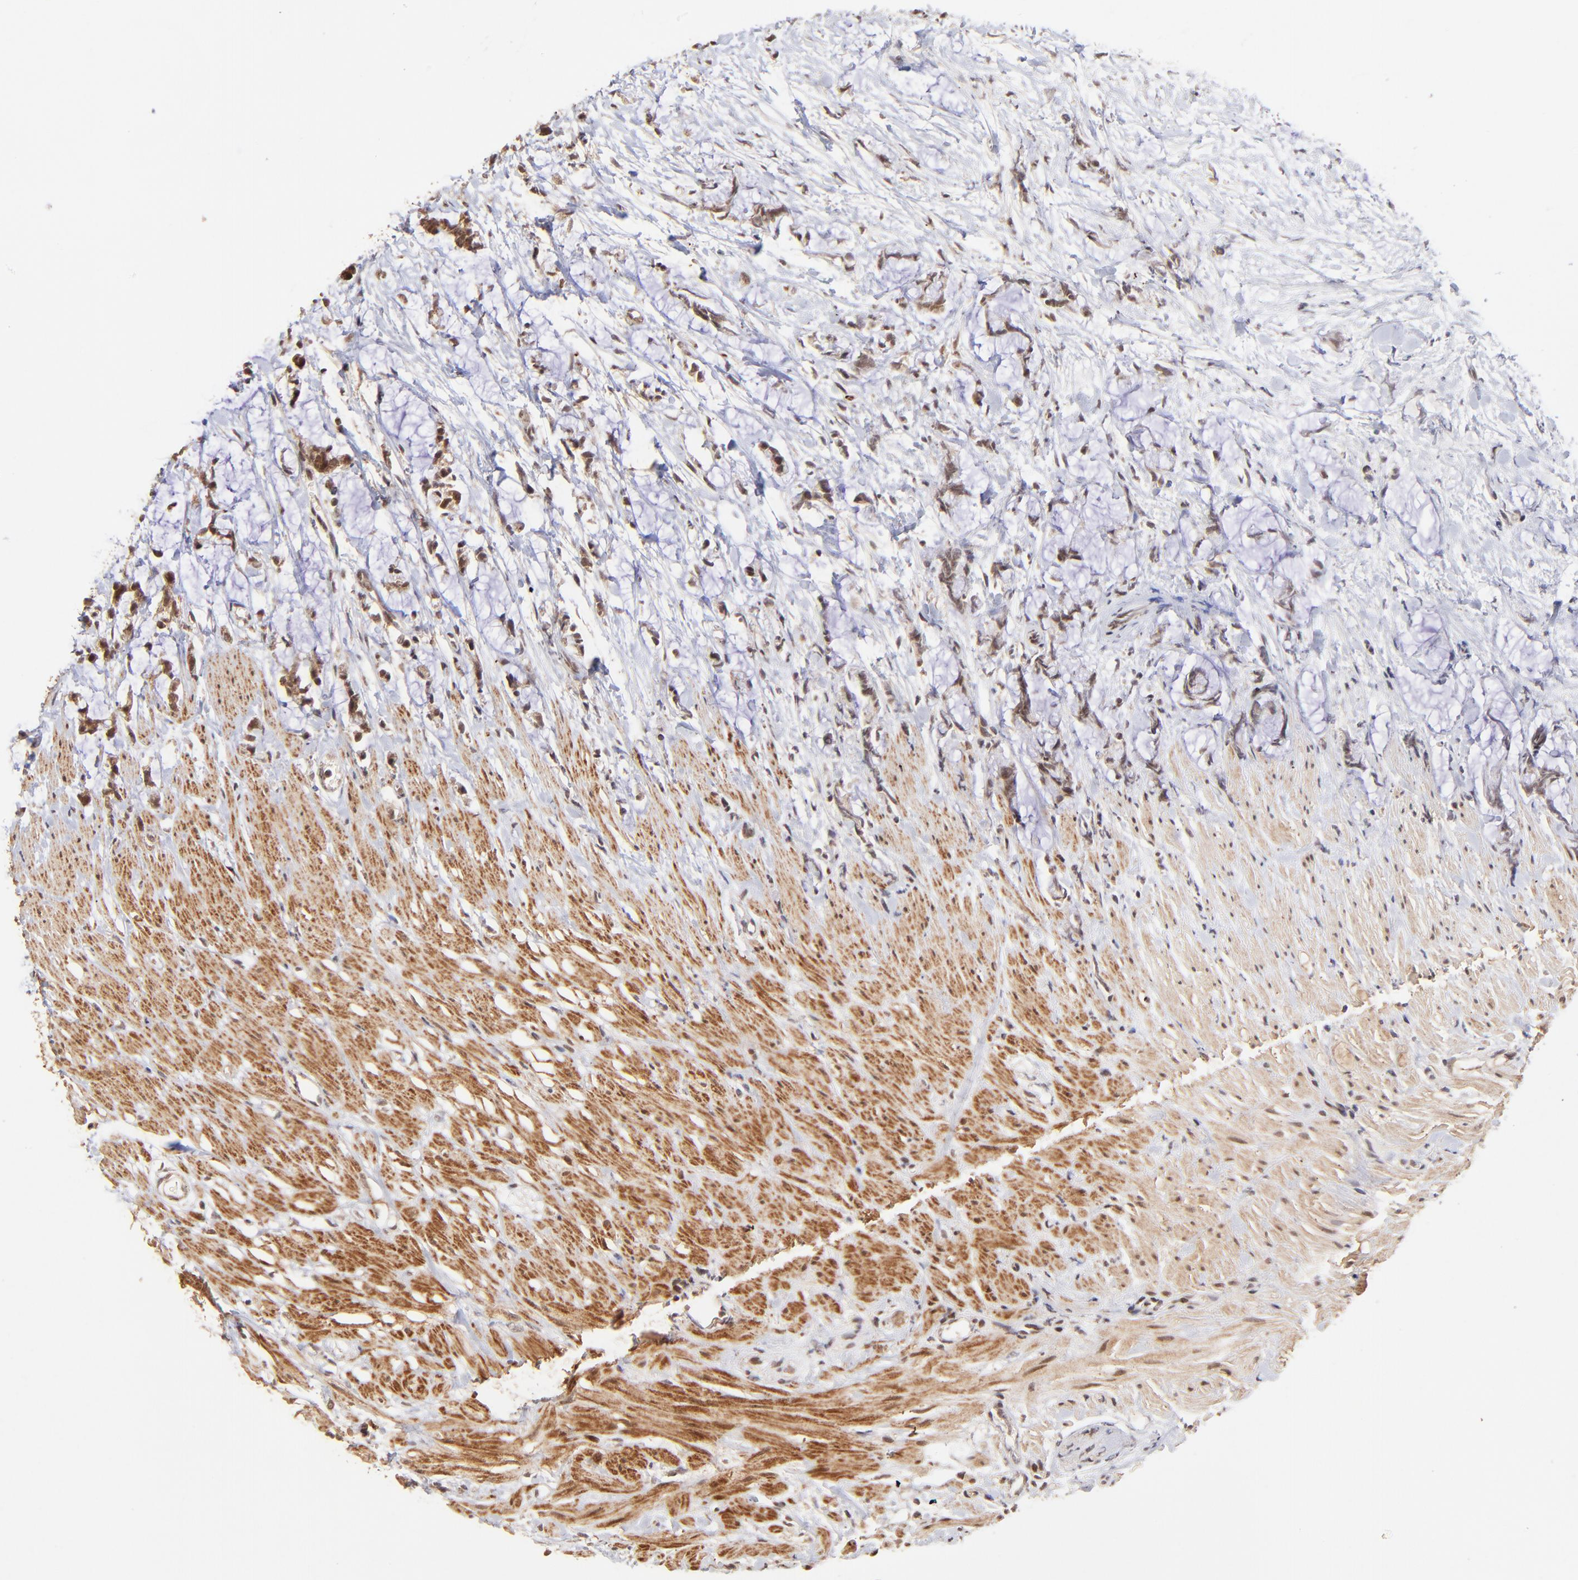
{"staining": {"intensity": "strong", "quantity": ">75%", "location": "cytoplasmic/membranous,nuclear"}, "tissue": "colorectal cancer", "cell_type": "Tumor cells", "image_type": "cancer", "snomed": [{"axis": "morphology", "description": "Adenocarcinoma, NOS"}, {"axis": "topography", "description": "Colon"}], "caption": "Immunohistochemical staining of human adenocarcinoma (colorectal) shows strong cytoplasmic/membranous and nuclear protein expression in approximately >75% of tumor cells. The protein of interest is shown in brown color, while the nuclei are stained blue.", "gene": "MED15", "patient": {"sex": "male", "age": 14}}